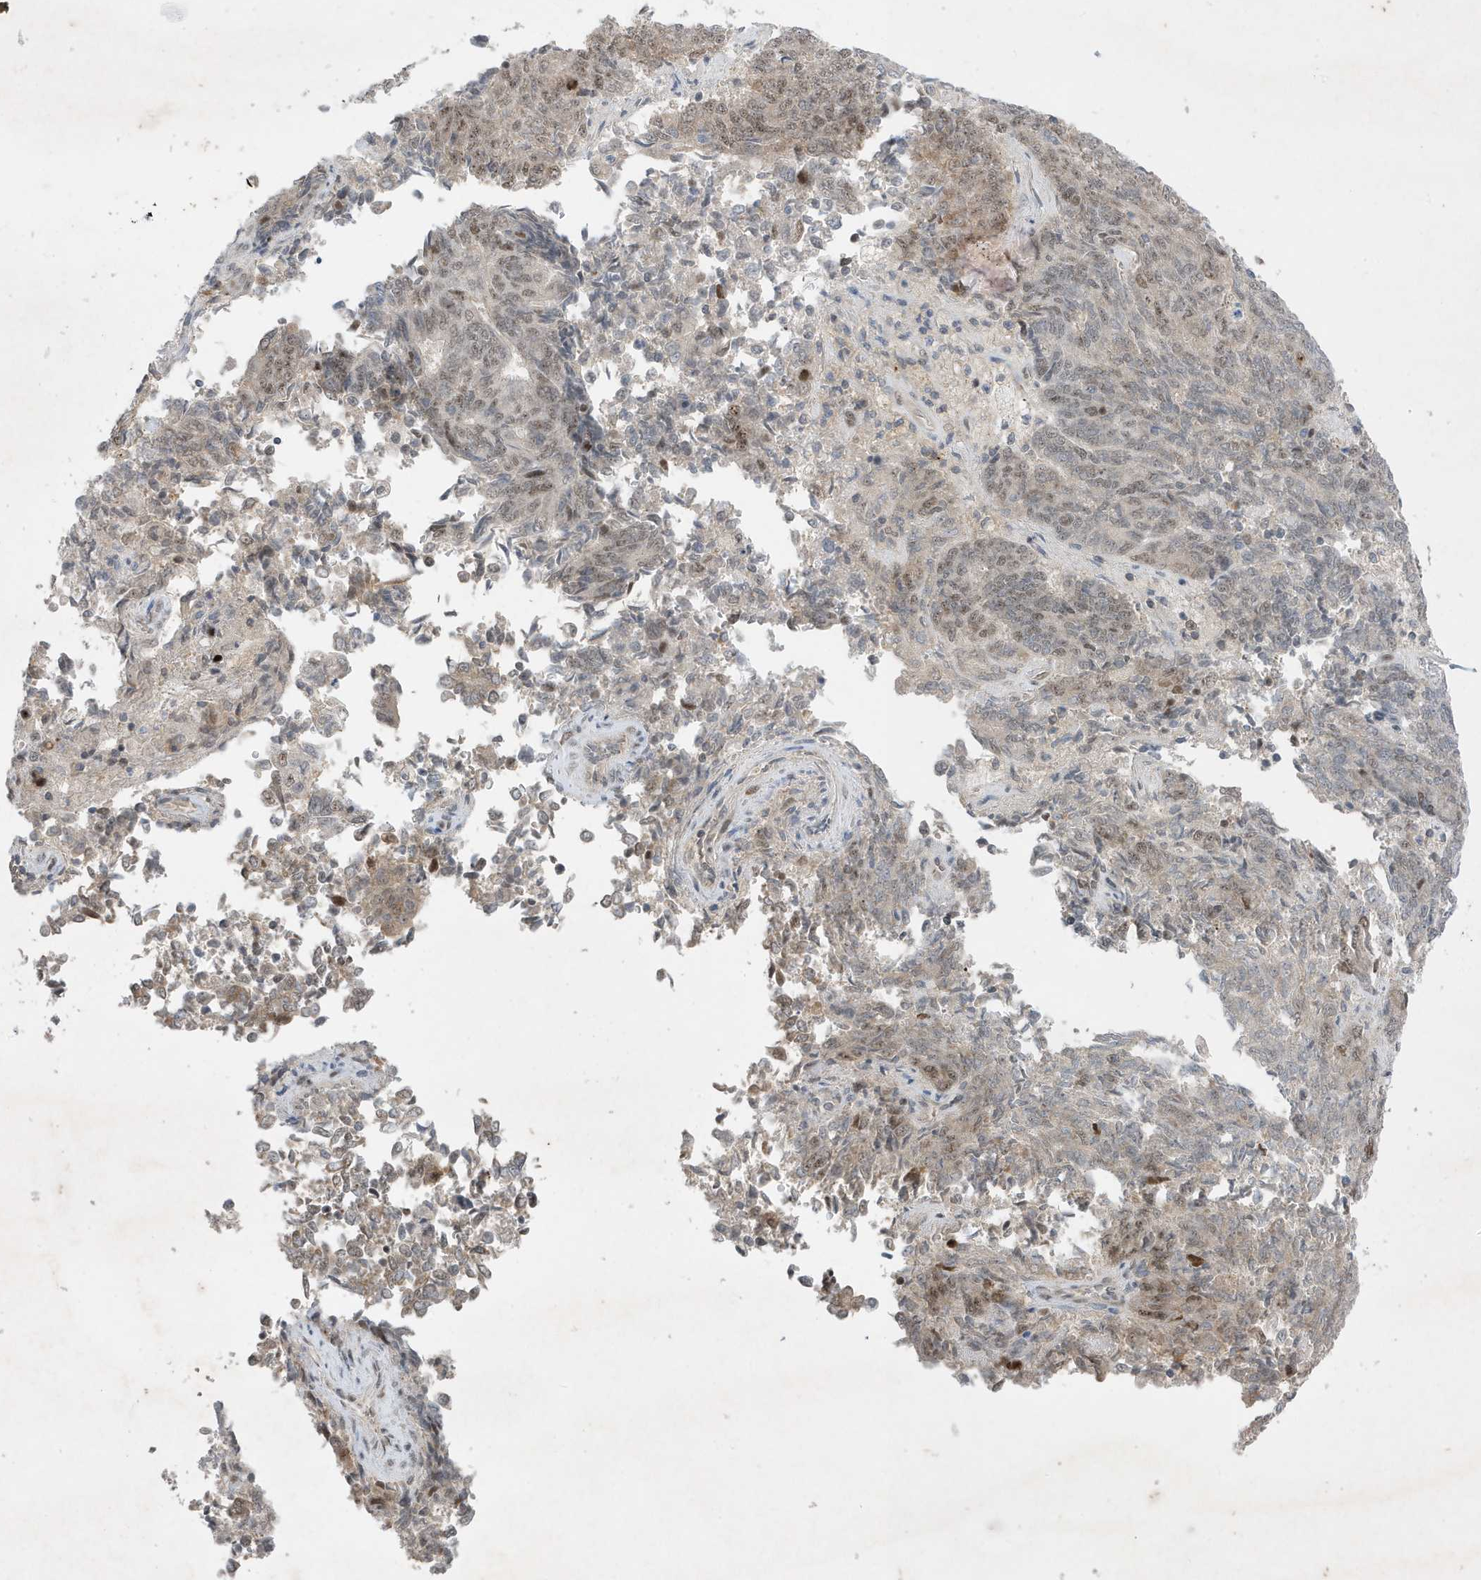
{"staining": {"intensity": "weak", "quantity": "<25%", "location": "cytoplasmic/membranous,nuclear"}, "tissue": "endometrial cancer", "cell_type": "Tumor cells", "image_type": "cancer", "snomed": [{"axis": "morphology", "description": "Adenocarcinoma, NOS"}, {"axis": "topography", "description": "Endometrium"}], "caption": "The immunohistochemistry photomicrograph has no significant expression in tumor cells of endometrial cancer (adenocarcinoma) tissue.", "gene": "MAST3", "patient": {"sex": "female", "age": 80}}